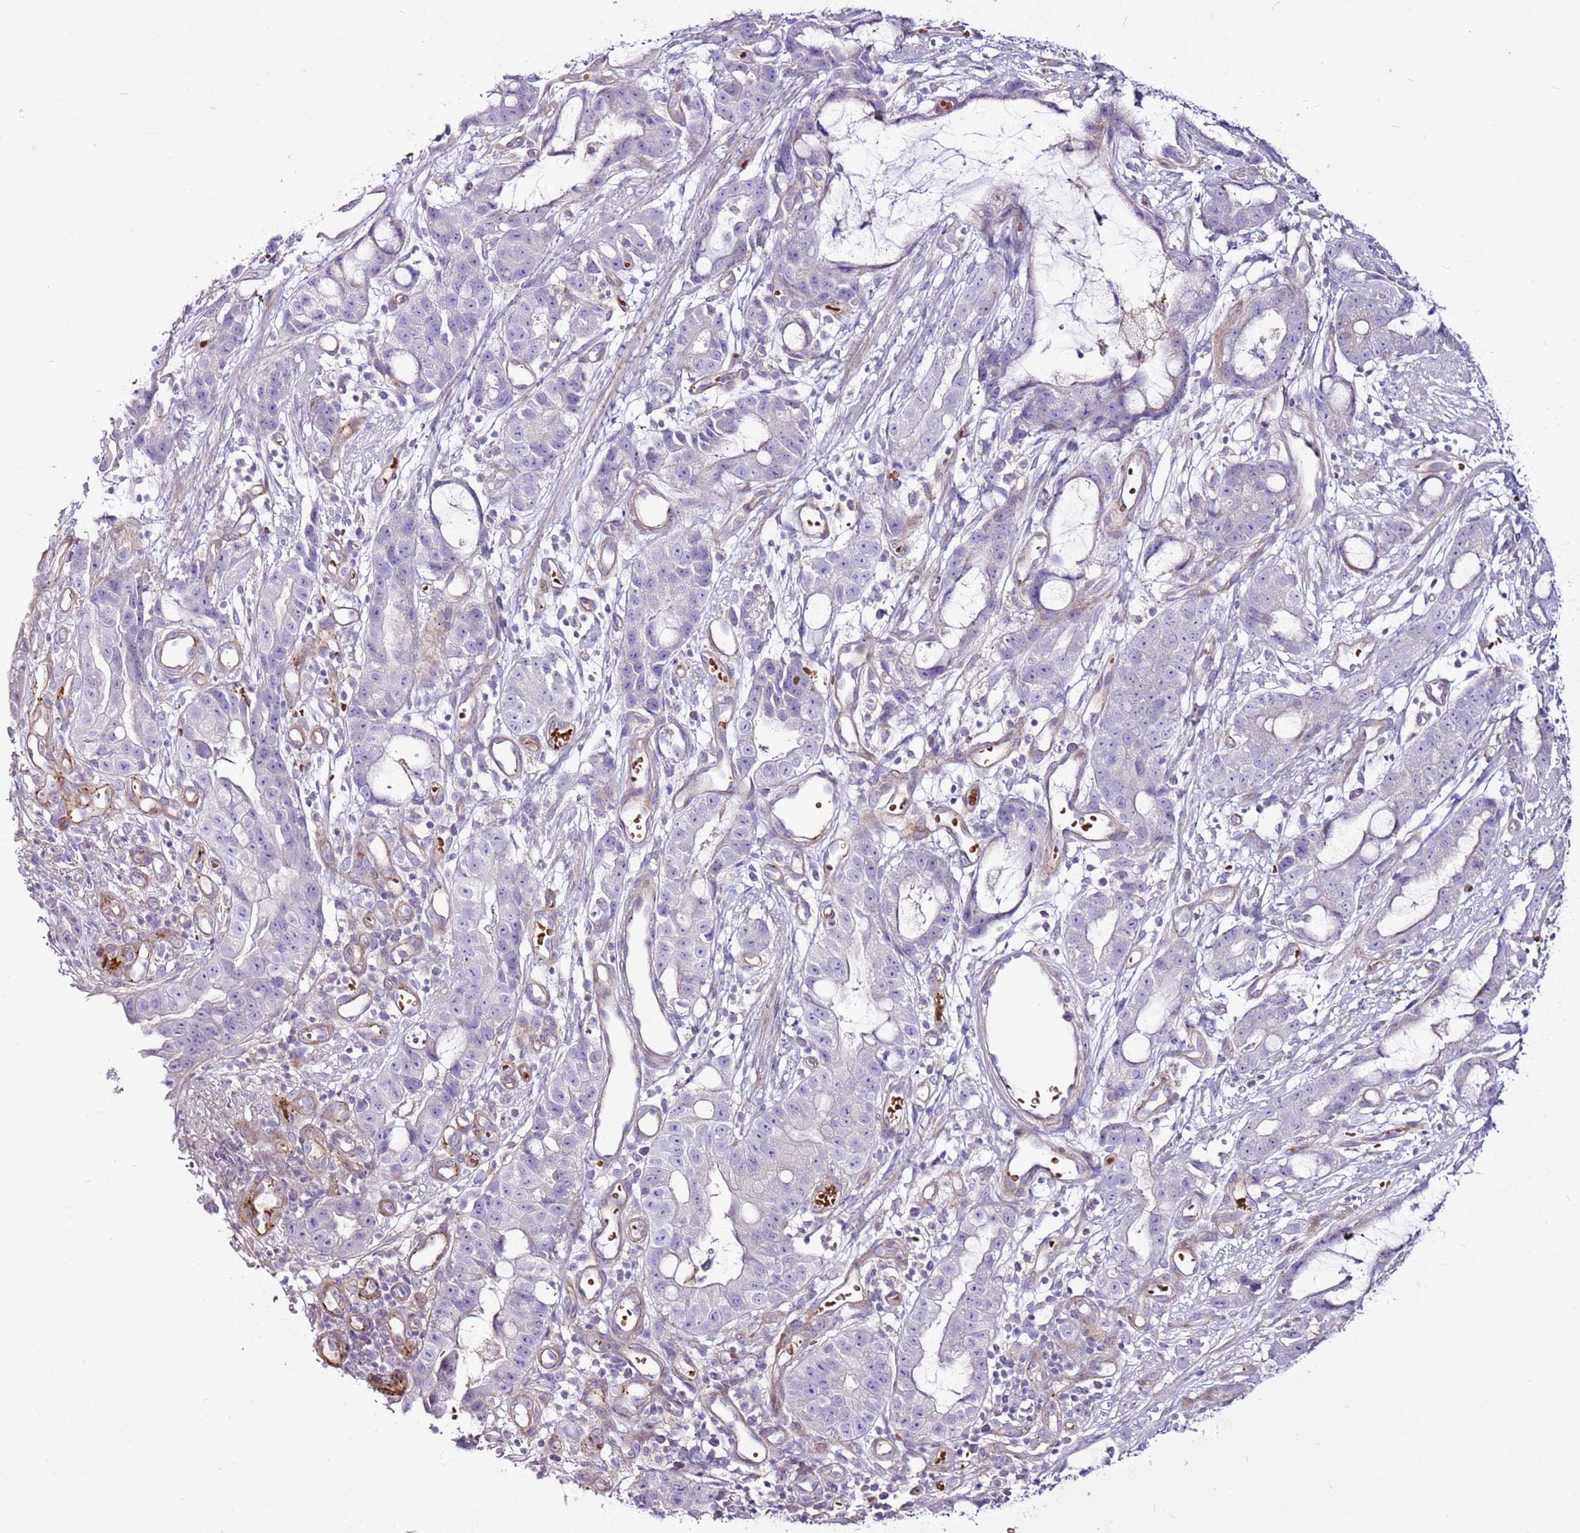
{"staining": {"intensity": "negative", "quantity": "none", "location": "none"}, "tissue": "stomach cancer", "cell_type": "Tumor cells", "image_type": "cancer", "snomed": [{"axis": "morphology", "description": "Adenocarcinoma, NOS"}, {"axis": "topography", "description": "Stomach"}], "caption": "Photomicrograph shows no protein staining in tumor cells of adenocarcinoma (stomach) tissue.", "gene": "CHAC2", "patient": {"sex": "male", "age": 55}}